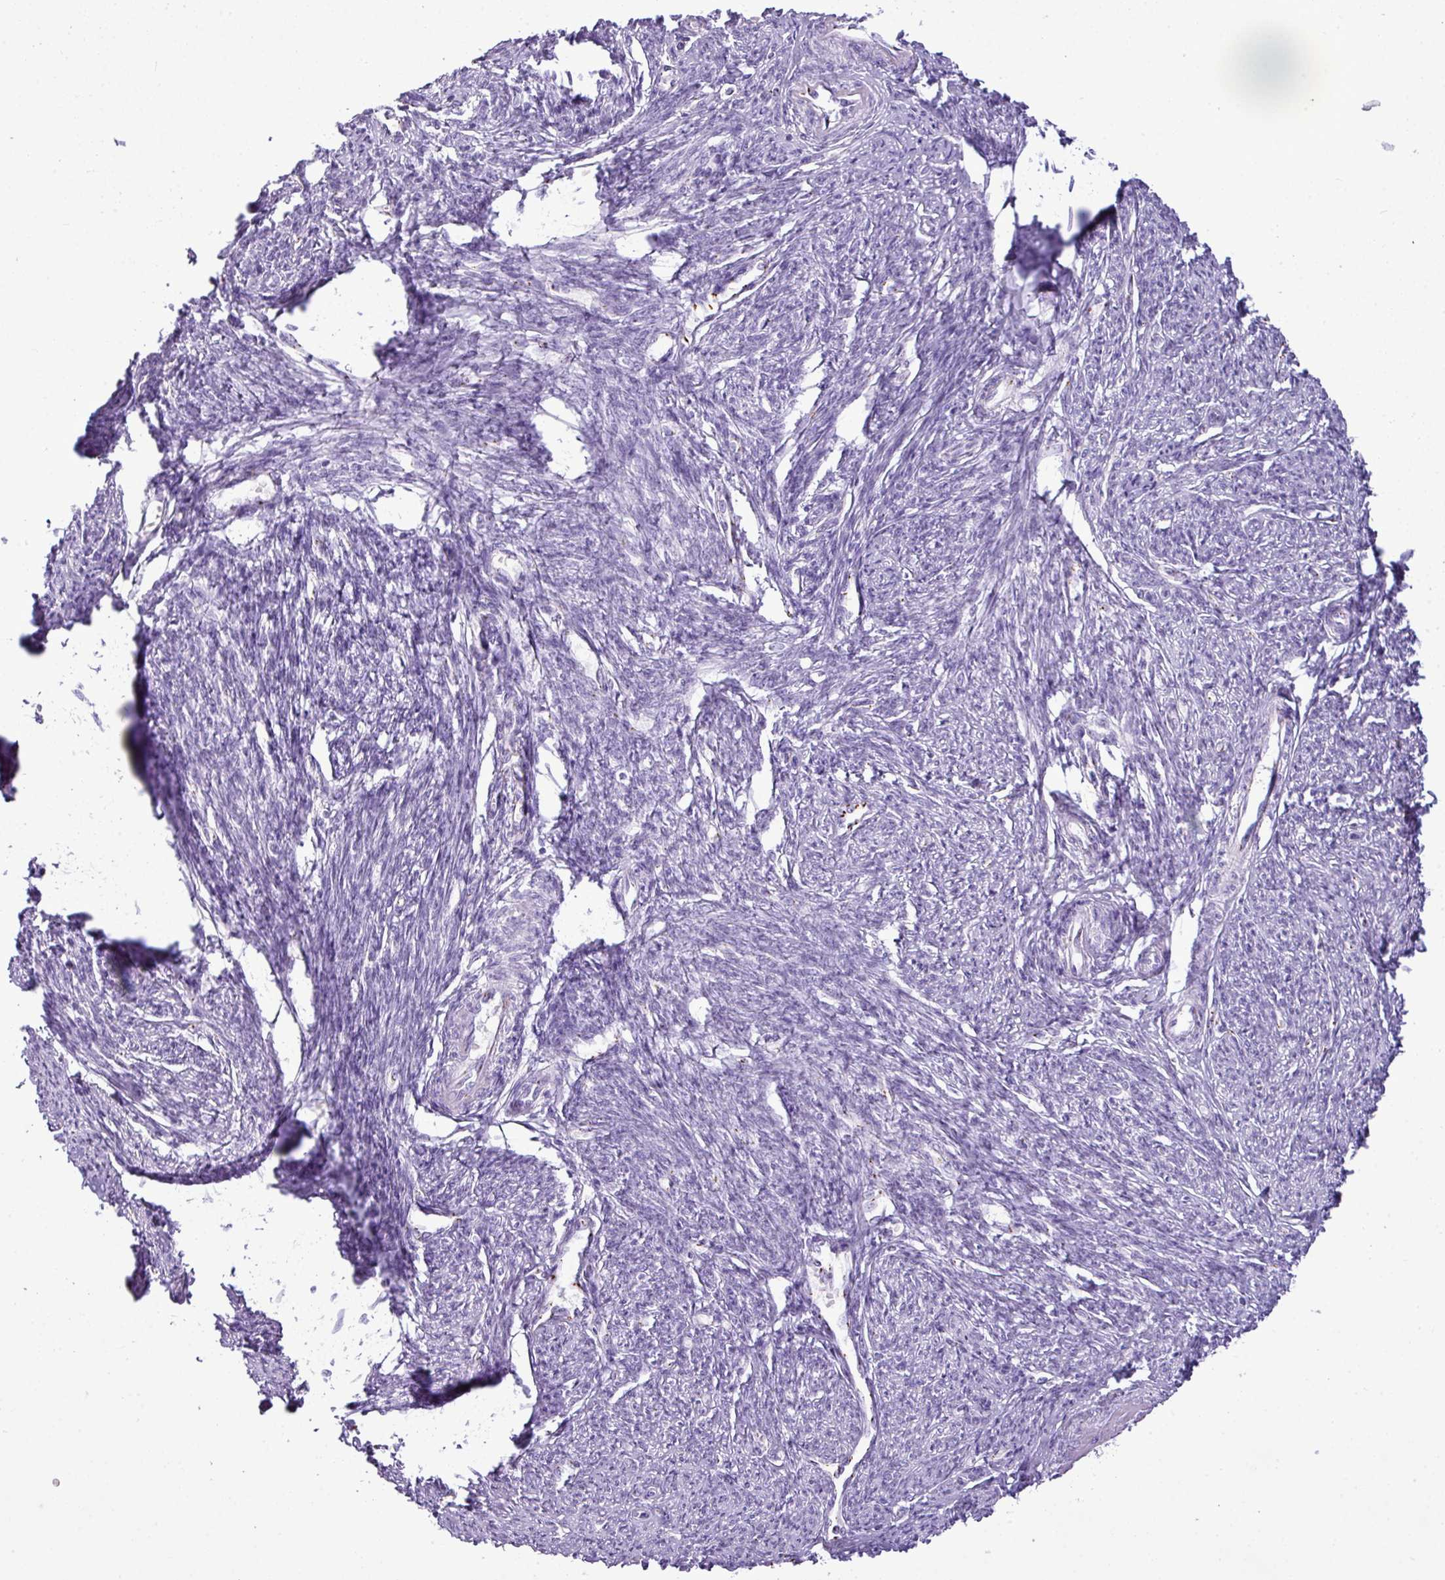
{"staining": {"intensity": "negative", "quantity": "none", "location": "none"}, "tissue": "smooth muscle", "cell_type": "Smooth muscle cells", "image_type": "normal", "snomed": [{"axis": "morphology", "description": "Normal tissue, NOS"}, {"axis": "topography", "description": "Smooth muscle"}, {"axis": "topography", "description": "Fallopian tube"}], "caption": "IHC image of unremarkable human smooth muscle stained for a protein (brown), which demonstrates no staining in smooth muscle cells.", "gene": "FAM43A", "patient": {"sex": "female", "age": 59}}